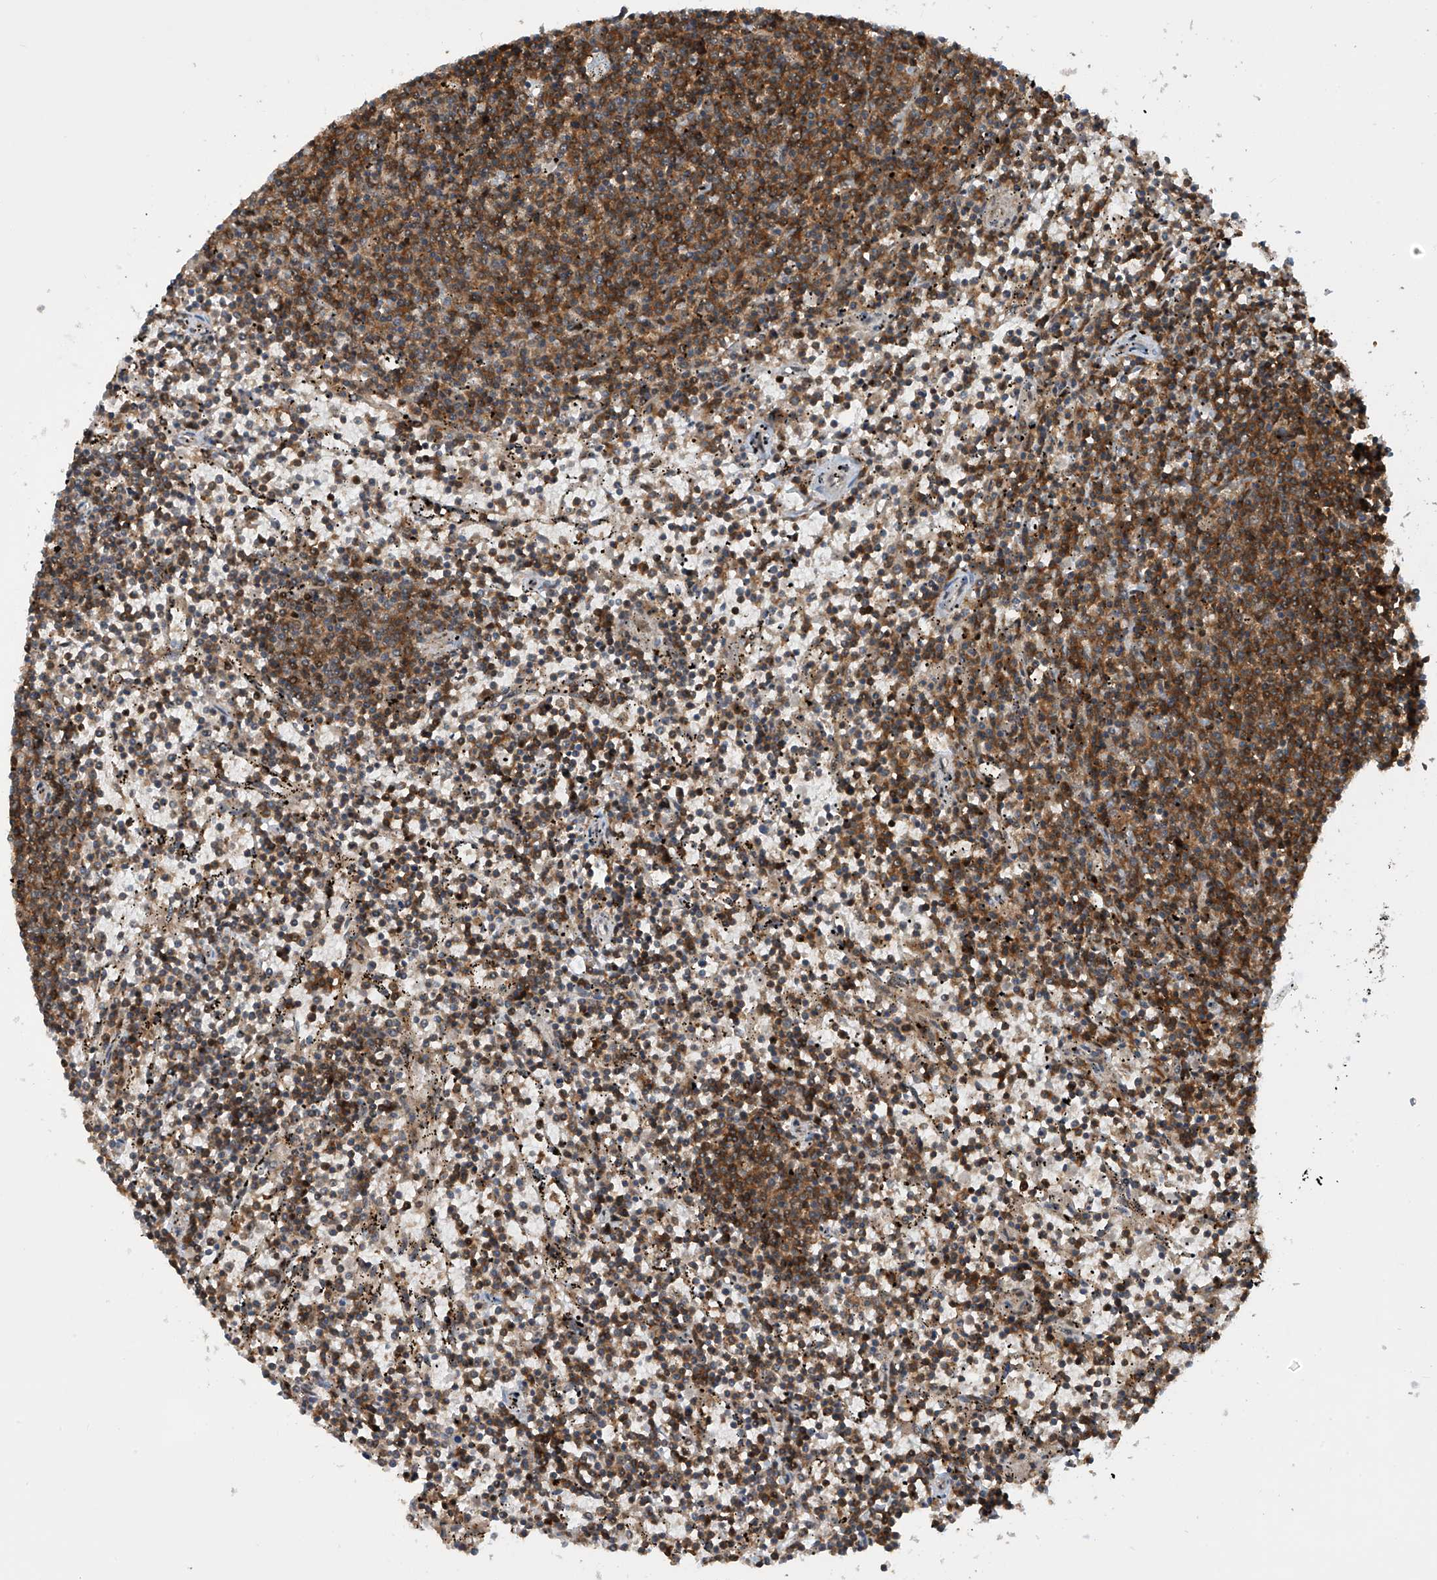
{"staining": {"intensity": "moderate", "quantity": ">75%", "location": "cytoplasmic/membranous"}, "tissue": "lymphoma", "cell_type": "Tumor cells", "image_type": "cancer", "snomed": [{"axis": "morphology", "description": "Malignant lymphoma, non-Hodgkin's type, Low grade"}, {"axis": "topography", "description": "Spleen"}], "caption": "Protein expression analysis of human low-grade malignant lymphoma, non-Hodgkin's type reveals moderate cytoplasmic/membranous positivity in about >75% of tumor cells.", "gene": "LAGE3", "patient": {"sex": "female", "age": 50}}